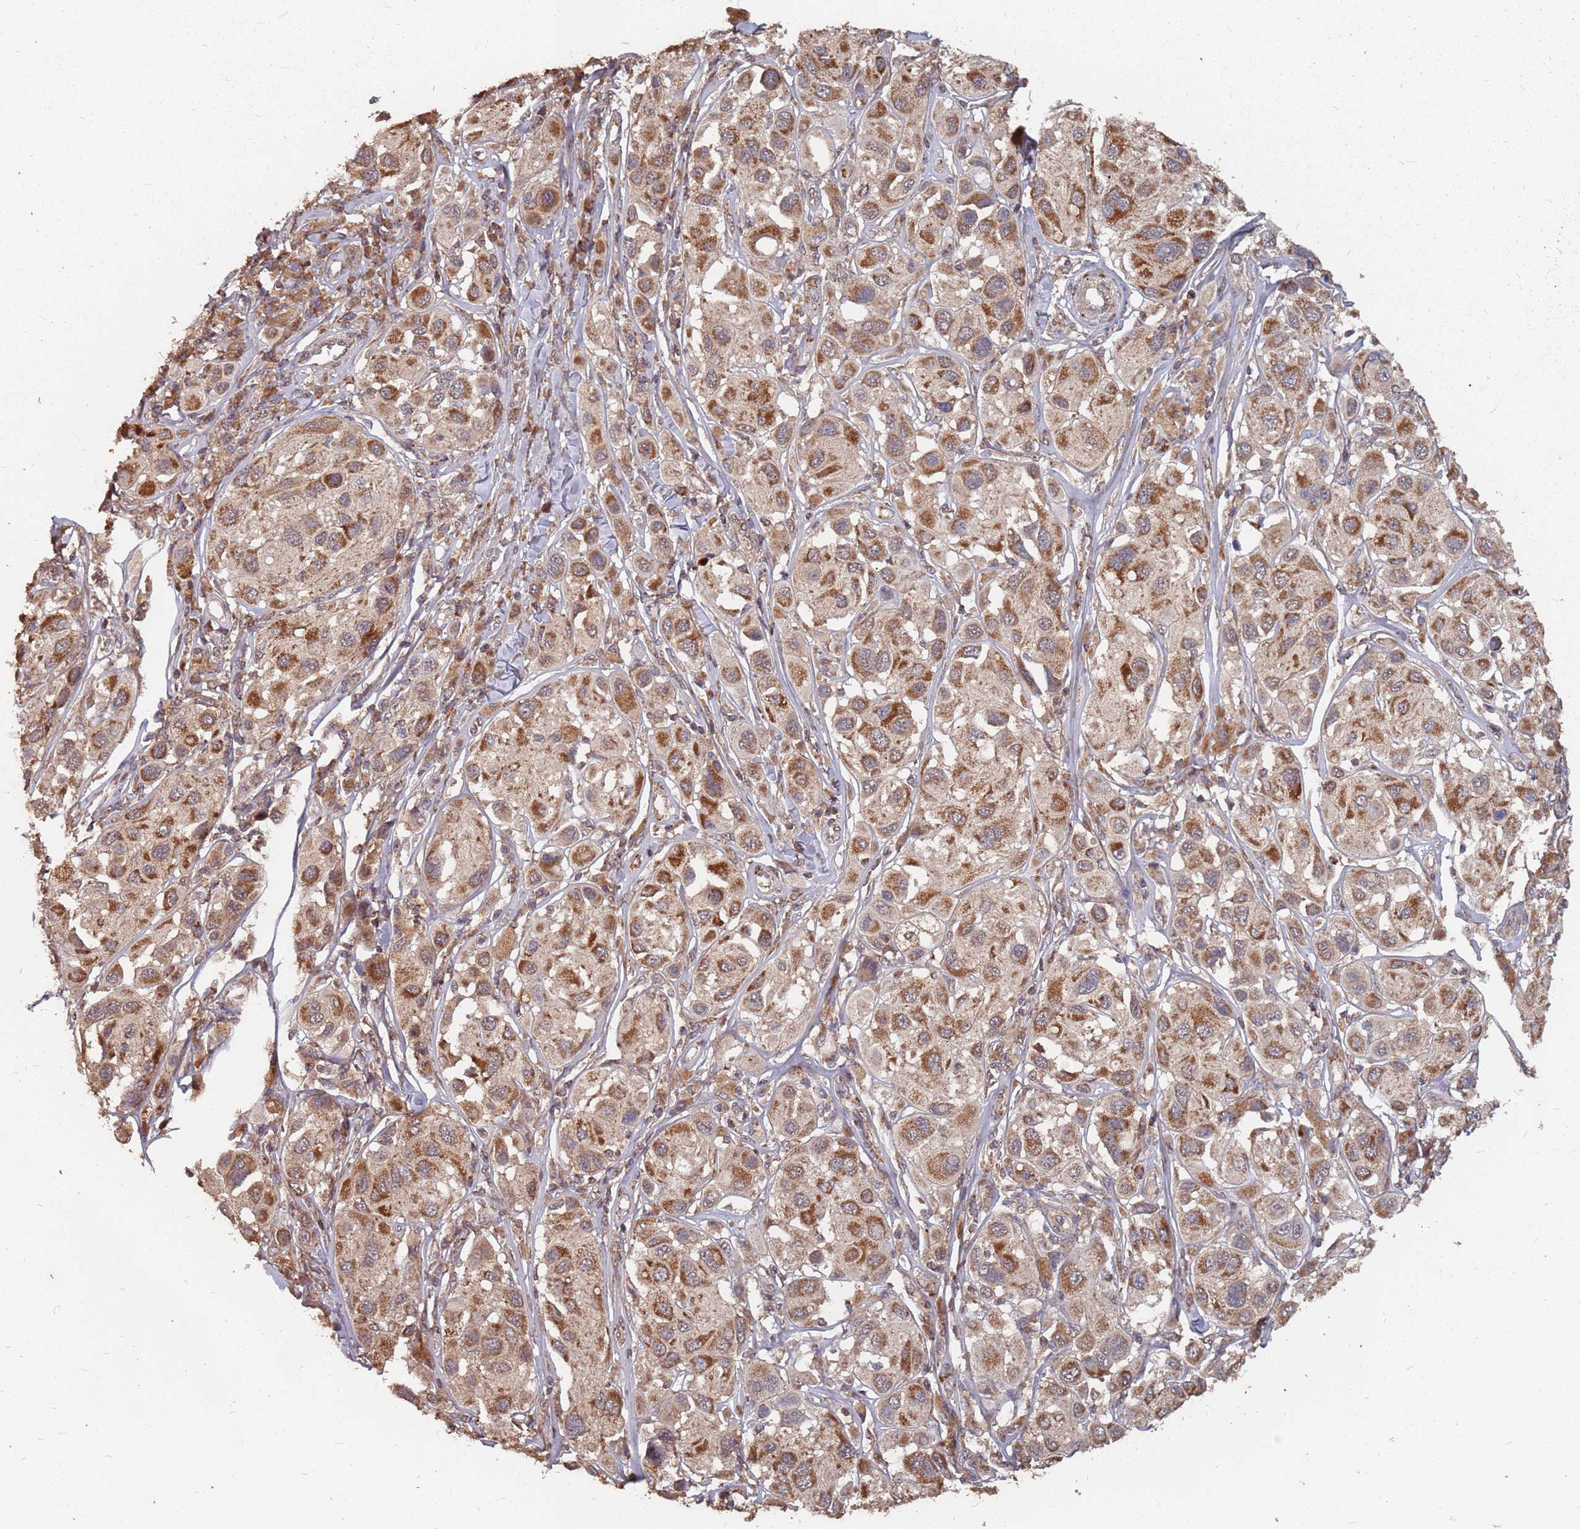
{"staining": {"intensity": "moderate", "quantity": ">75%", "location": "cytoplasmic/membranous"}, "tissue": "melanoma", "cell_type": "Tumor cells", "image_type": "cancer", "snomed": [{"axis": "morphology", "description": "Malignant melanoma, Metastatic site"}, {"axis": "topography", "description": "Skin"}], "caption": "Immunohistochemical staining of melanoma demonstrates medium levels of moderate cytoplasmic/membranous staining in approximately >75% of tumor cells.", "gene": "PRORP", "patient": {"sex": "male", "age": 41}}